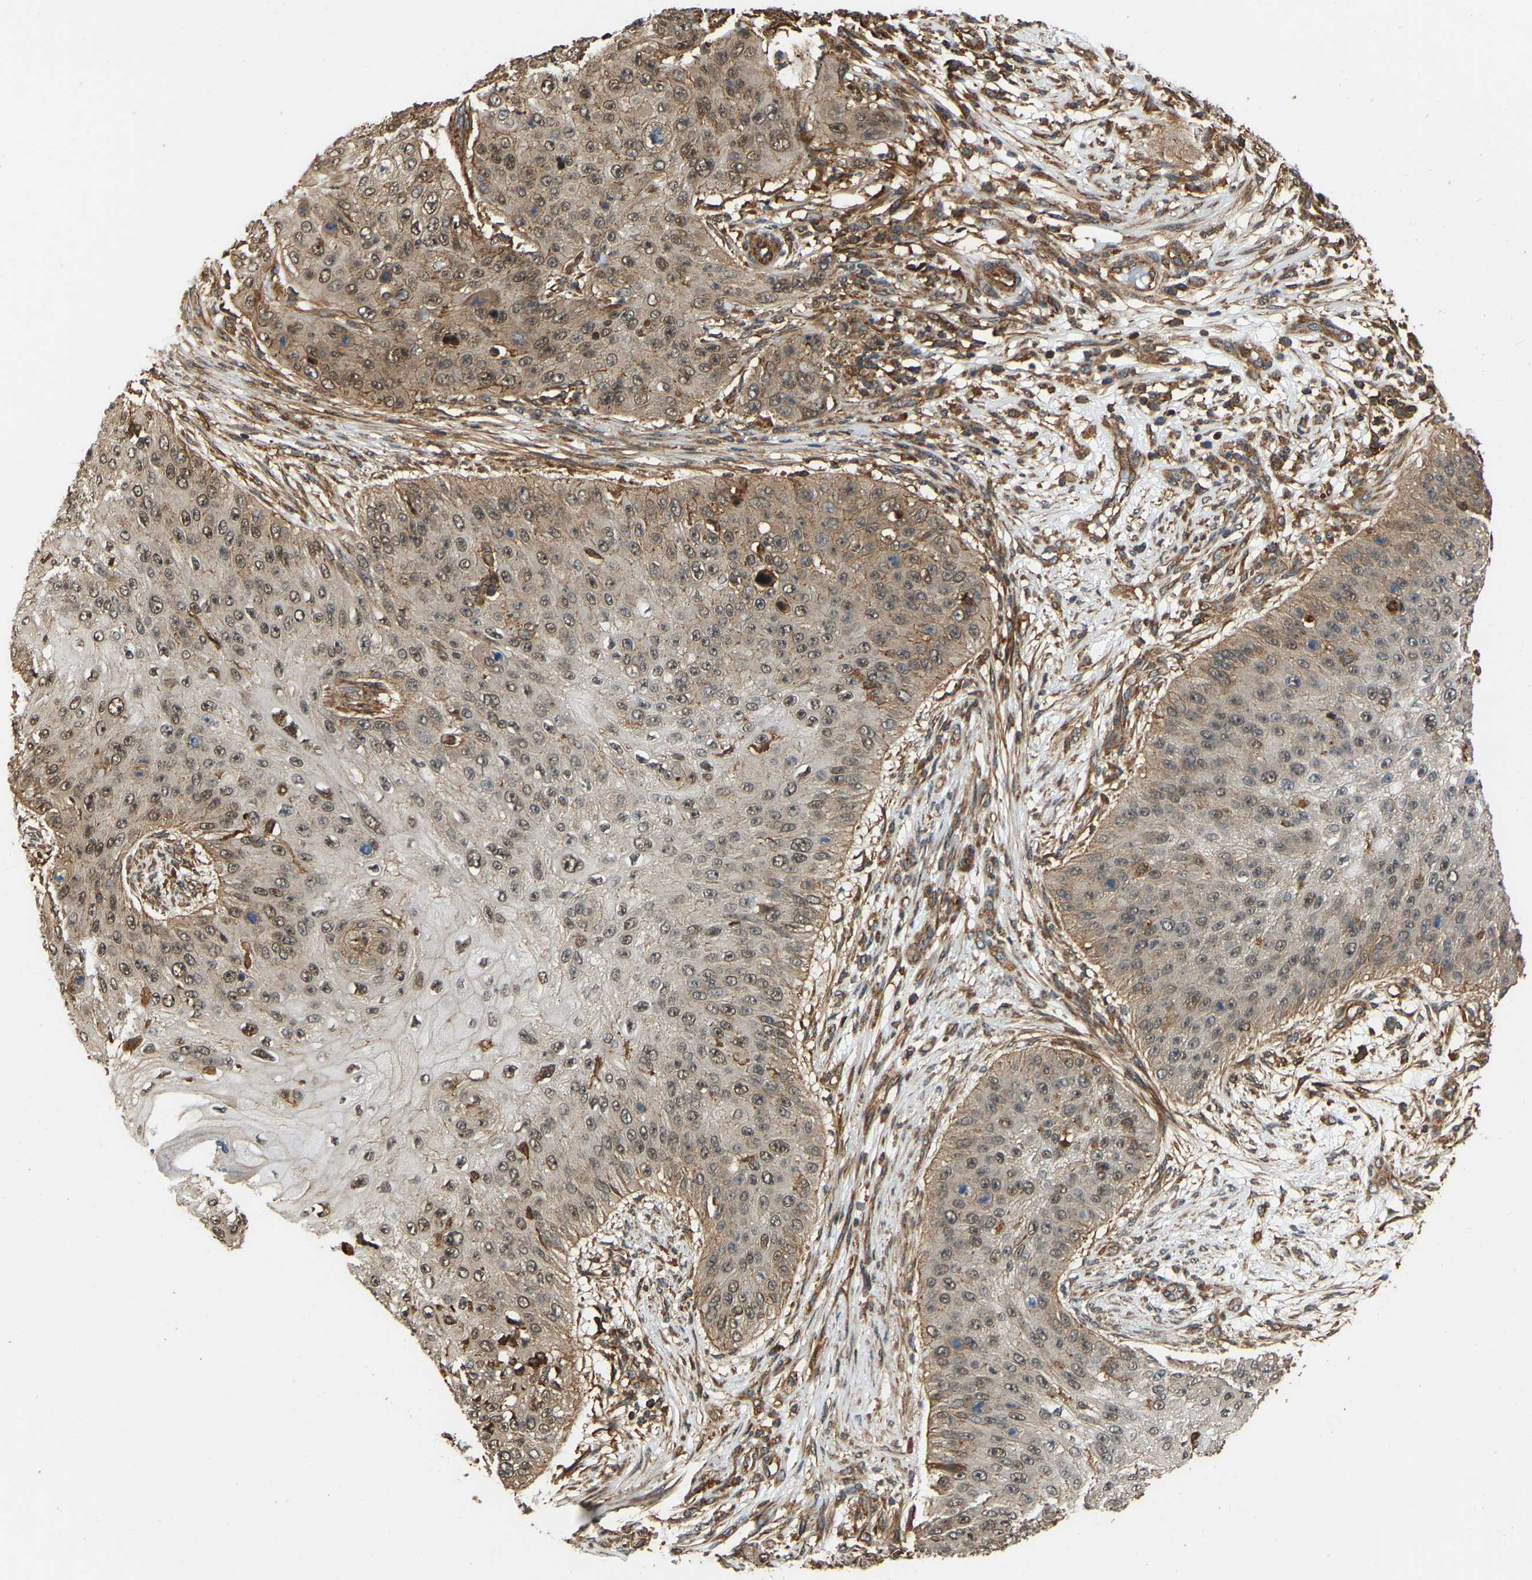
{"staining": {"intensity": "moderate", "quantity": ">75%", "location": "cytoplasmic/membranous,nuclear"}, "tissue": "skin cancer", "cell_type": "Tumor cells", "image_type": "cancer", "snomed": [{"axis": "morphology", "description": "Squamous cell carcinoma, NOS"}, {"axis": "topography", "description": "Skin"}], "caption": "A micrograph of squamous cell carcinoma (skin) stained for a protein exhibits moderate cytoplasmic/membranous and nuclear brown staining in tumor cells.", "gene": "SAMD9L", "patient": {"sex": "female", "age": 80}}